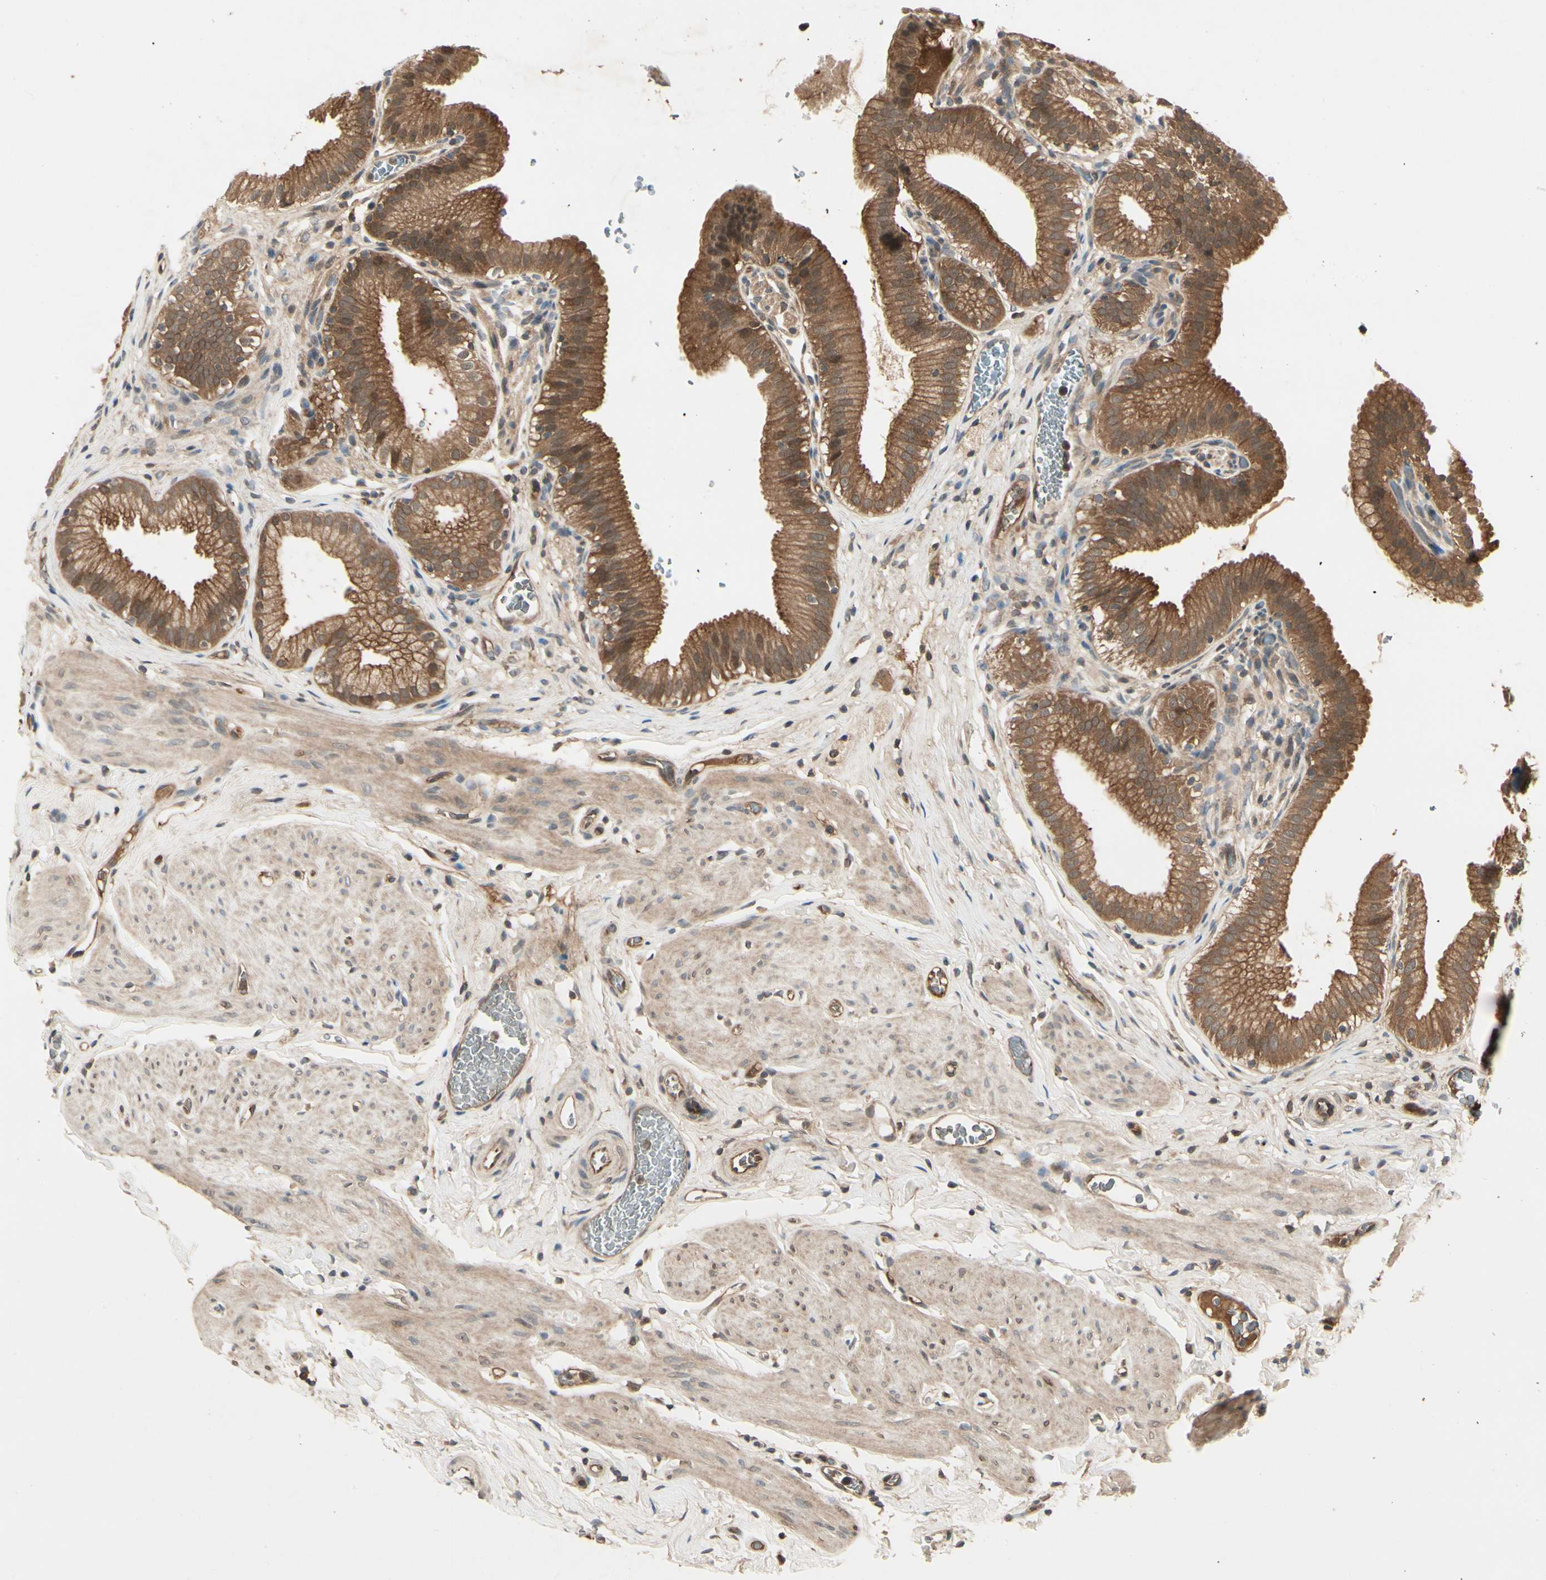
{"staining": {"intensity": "moderate", "quantity": ">75%", "location": "cytoplasmic/membranous"}, "tissue": "gallbladder", "cell_type": "Glandular cells", "image_type": "normal", "snomed": [{"axis": "morphology", "description": "Normal tissue, NOS"}, {"axis": "topography", "description": "Gallbladder"}], "caption": "Gallbladder stained for a protein demonstrates moderate cytoplasmic/membranous positivity in glandular cells. (IHC, brightfield microscopy, high magnification).", "gene": "RNF14", "patient": {"sex": "male", "age": 54}}